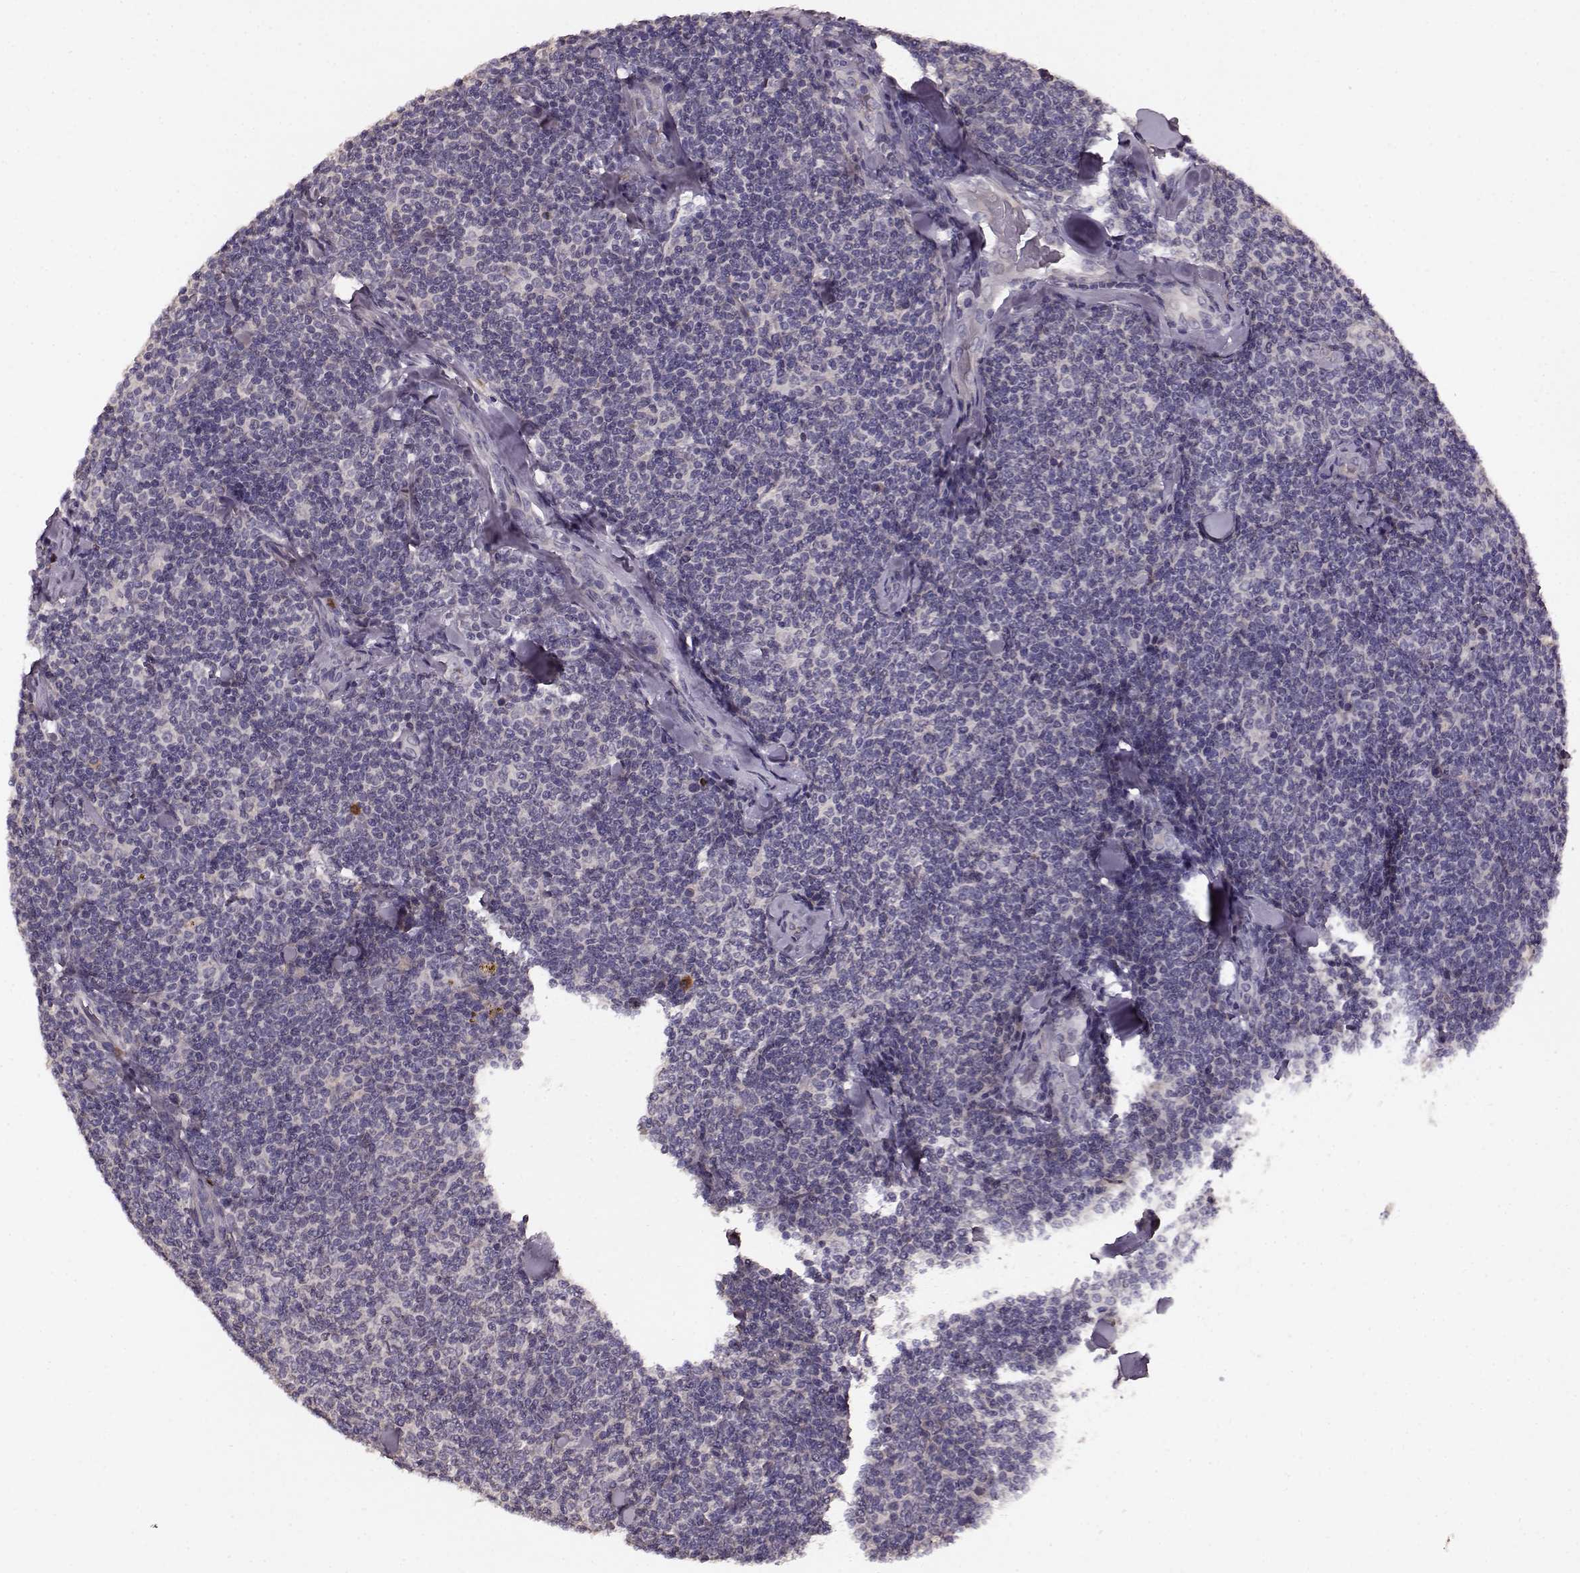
{"staining": {"intensity": "negative", "quantity": "none", "location": "none"}, "tissue": "lymphoma", "cell_type": "Tumor cells", "image_type": "cancer", "snomed": [{"axis": "morphology", "description": "Malignant lymphoma, non-Hodgkin's type, Low grade"}, {"axis": "topography", "description": "Lymph node"}], "caption": "Immunohistochemistry (IHC) of human lymphoma shows no staining in tumor cells. Brightfield microscopy of immunohistochemistry (IHC) stained with DAB (brown) and hematoxylin (blue), captured at high magnification.", "gene": "SLC52A3", "patient": {"sex": "female", "age": 56}}